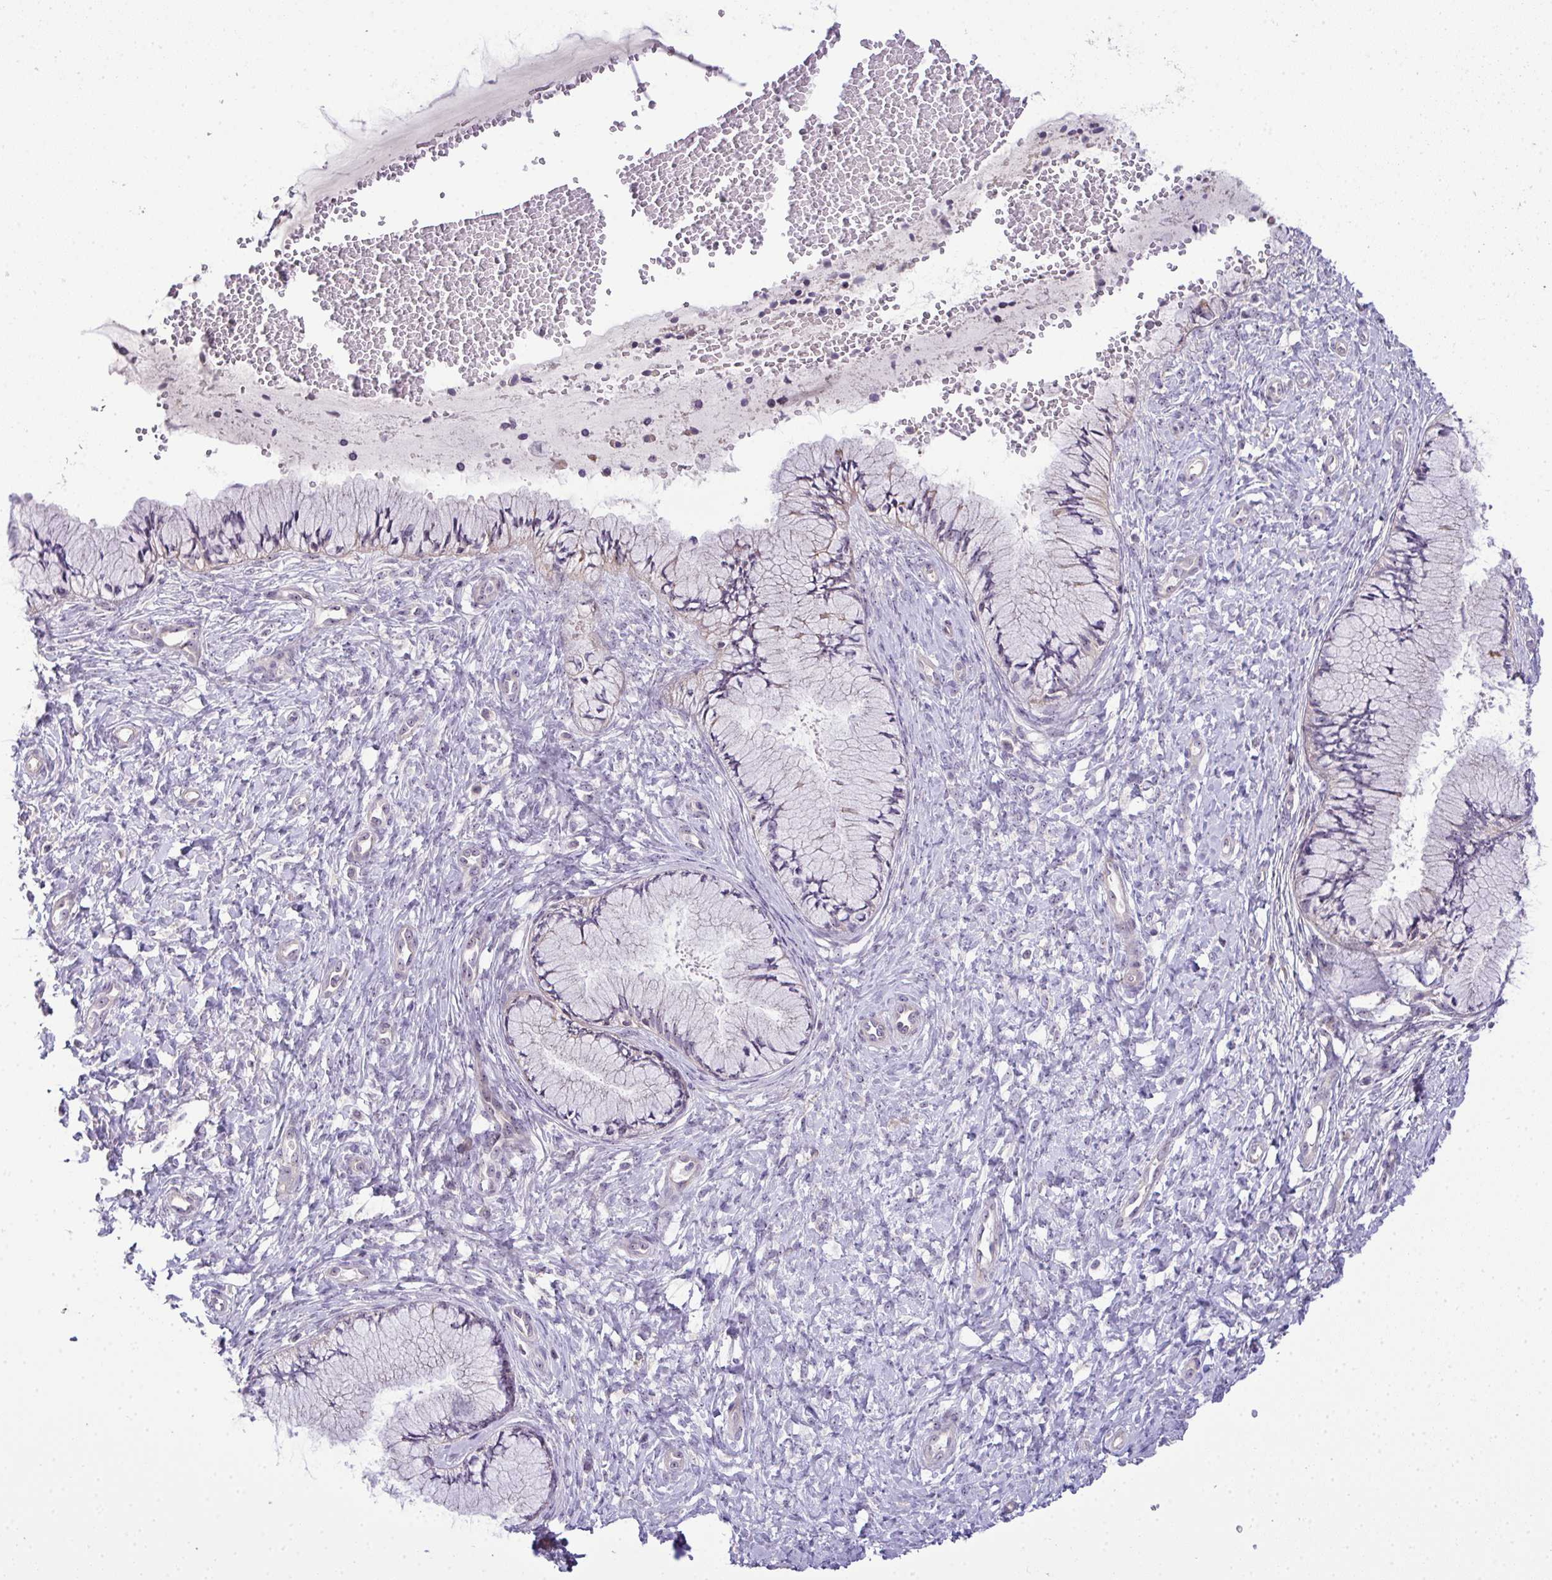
{"staining": {"intensity": "negative", "quantity": "none", "location": "none"}, "tissue": "cervix", "cell_type": "Glandular cells", "image_type": "normal", "snomed": [{"axis": "morphology", "description": "Normal tissue, NOS"}, {"axis": "topography", "description": "Cervix"}], "caption": "DAB (3,3'-diaminobenzidine) immunohistochemical staining of unremarkable human cervix exhibits no significant expression in glandular cells. The staining was performed using DAB to visualize the protein expression in brown, while the nuclei were stained in blue with hematoxylin (Magnification: 20x).", "gene": "NT5C1A", "patient": {"sex": "female", "age": 37}}